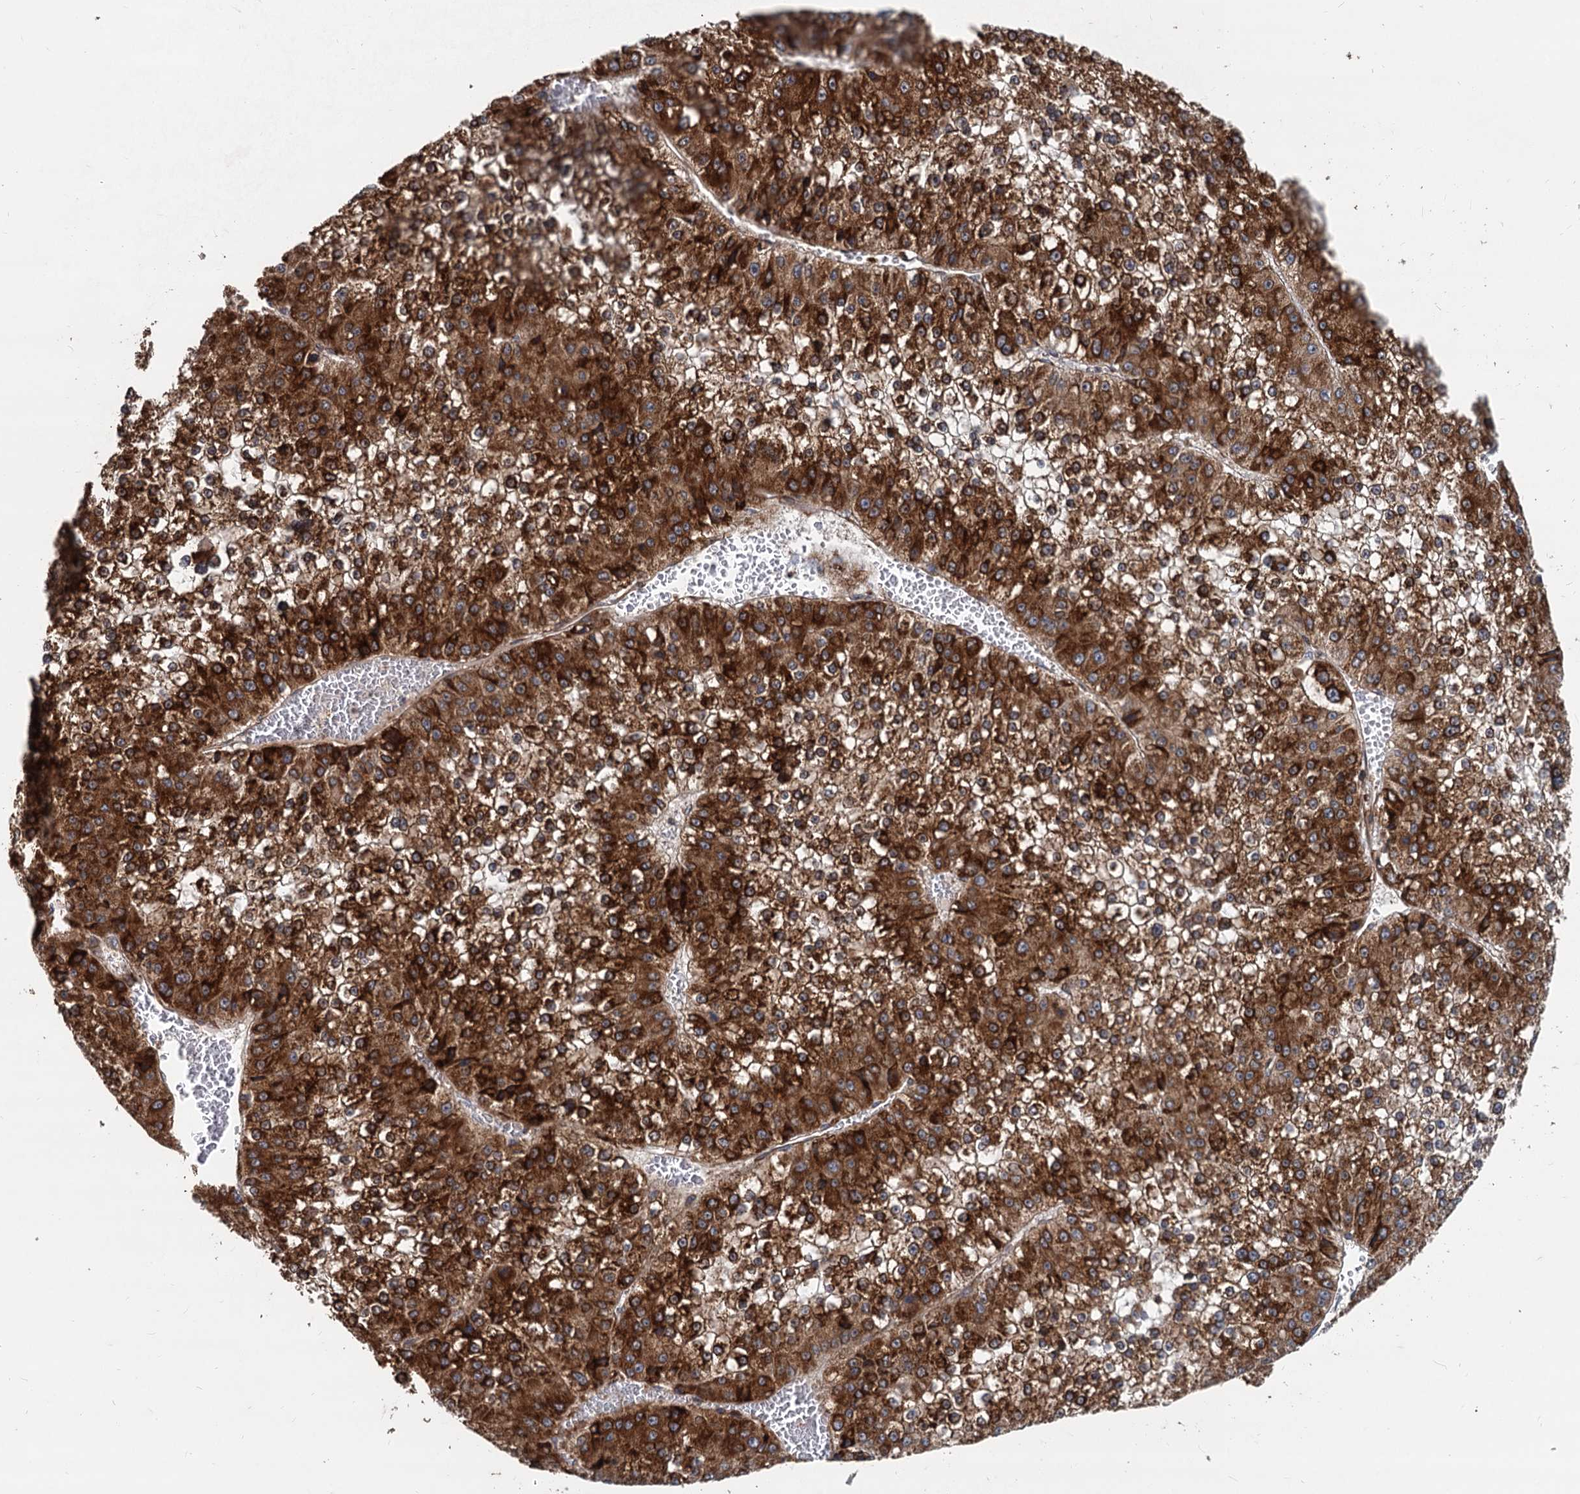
{"staining": {"intensity": "strong", "quantity": "25%-75%", "location": "cytoplasmic/membranous"}, "tissue": "liver cancer", "cell_type": "Tumor cells", "image_type": "cancer", "snomed": [{"axis": "morphology", "description": "Carcinoma, Hepatocellular, NOS"}, {"axis": "topography", "description": "Liver"}], "caption": "Brown immunohistochemical staining in human liver cancer (hepatocellular carcinoma) shows strong cytoplasmic/membranous positivity in approximately 25%-75% of tumor cells.", "gene": "STIM1", "patient": {"sex": "female", "age": 73}}